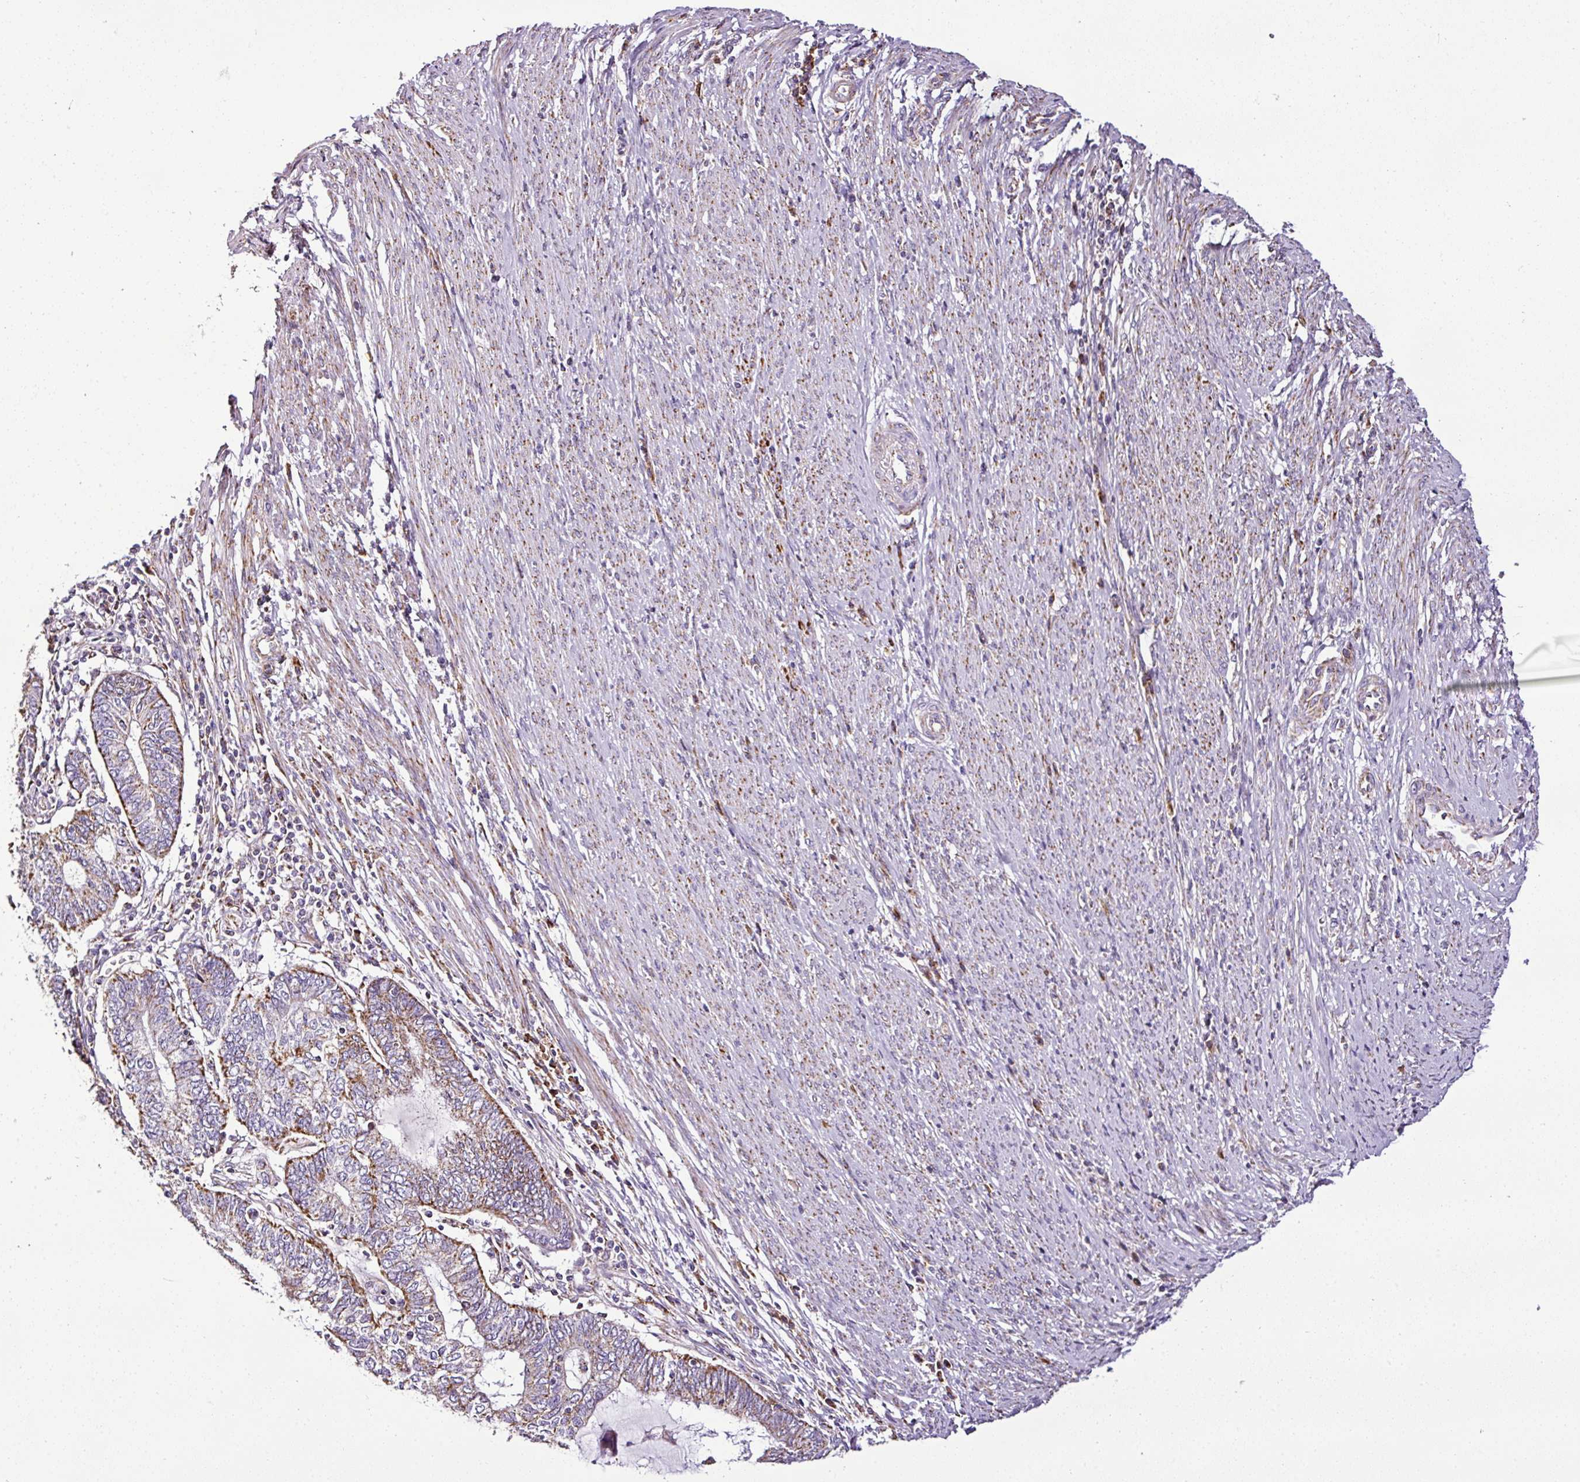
{"staining": {"intensity": "moderate", "quantity": "25%-75%", "location": "cytoplasmic/membranous"}, "tissue": "endometrial cancer", "cell_type": "Tumor cells", "image_type": "cancer", "snomed": [{"axis": "morphology", "description": "Adenocarcinoma, NOS"}, {"axis": "topography", "description": "Uterus"}, {"axis": "topography", "description": "Endometrium"}], "caption": "Immunohistochemical staining of endometrial cancer displays moderate cytoplasmic/membranous protein expression in about 25%-75% of tumor cells.", "gene": "DPAGT1", "patient": {"sex": "female", "age": 70}}